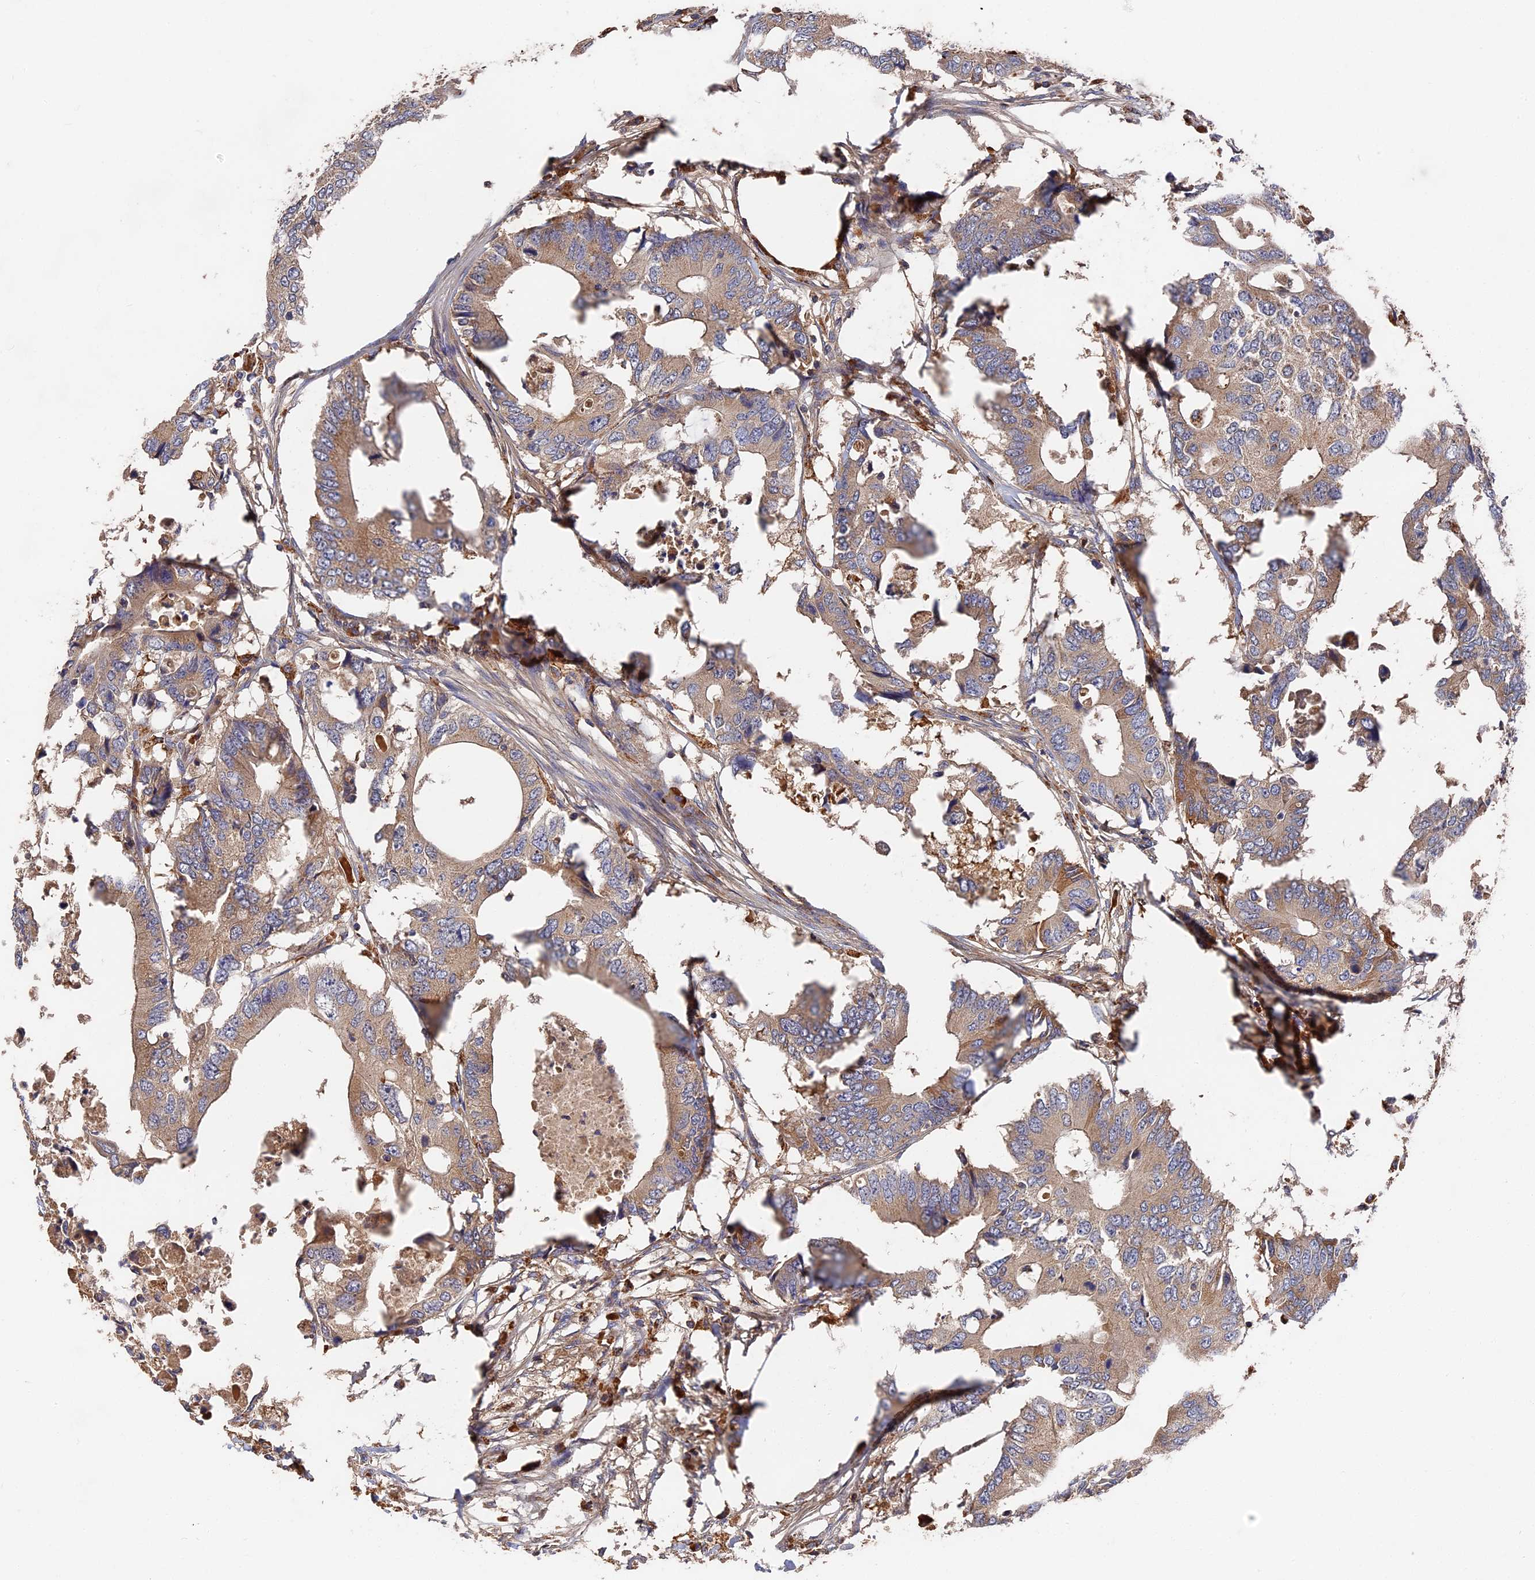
{"staining": {"intensity": "weak", "quantity": ">75%", "location": "cytoplasmic/membranous"}, "tissue": "colorectal cancer", "cell_type": "Tumor cells", "image_type": "cancer", "snomed": [{"axis": "morphology", "description": "Adenocarcinoma, NOS"}, {"axis": "topography", "description": "Colon"}], "caption": "Human colorectal adenocarcinoma stained with a protein marker exhibits weak staining in tumor cells.", "gene": "DHRS11", "patient": {"sex": "male", "age": 71}}